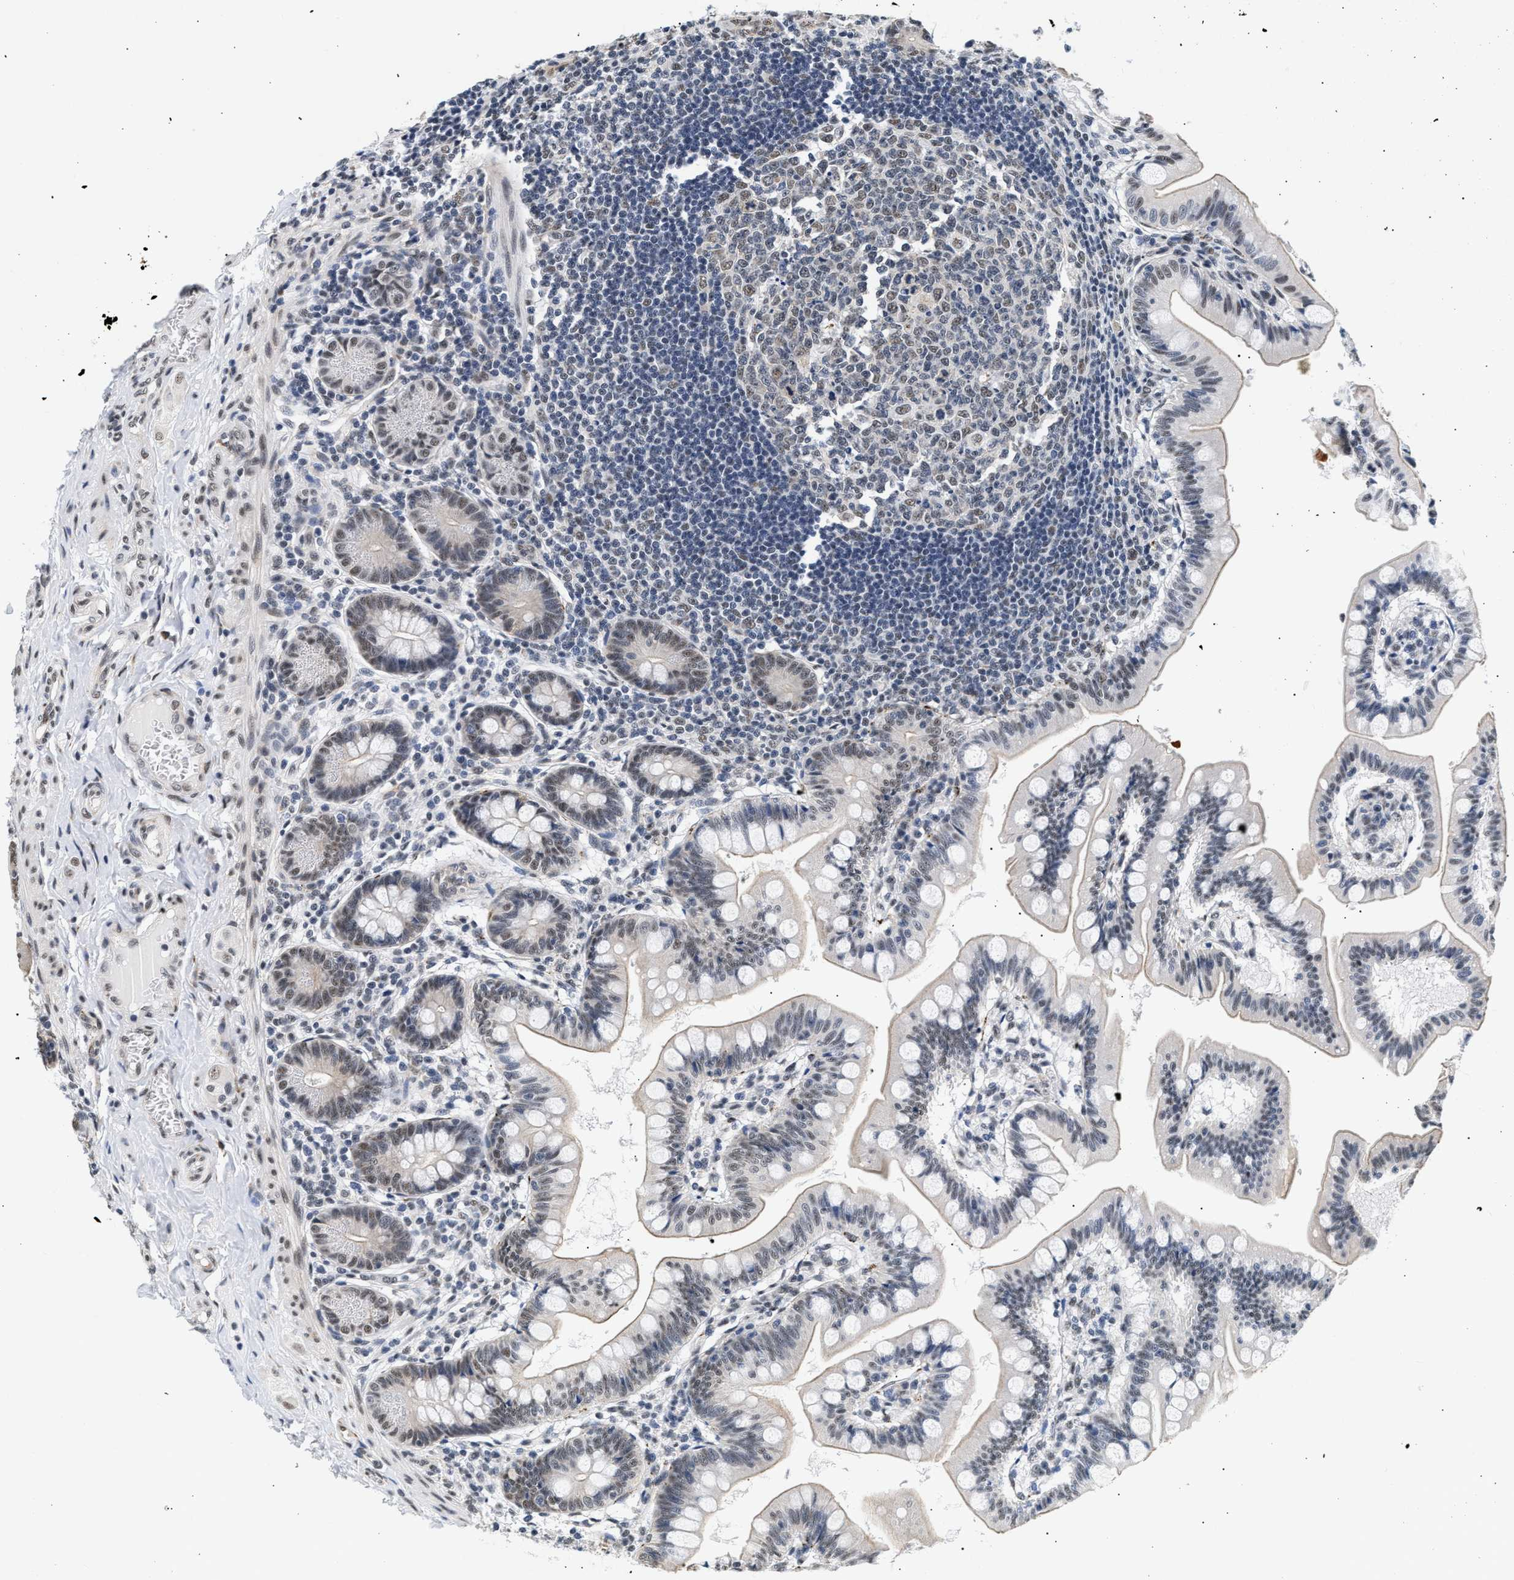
{"staining": {"intensity": "weak", "quantity": "25%-75%", "location": "cytoplasmic/membranous,nuclear"}, "tissue": "small intestine", "cell_type": "Glandular cells", "image_type": "normal", "snomed": [{"axis": "morphology", "description": "Normal tissue, NOS"}, {"axis": "topography", "description": "Small intestine"}], "caption": "A brown stain labels weak cytoplasmic/membranous,nuclear staining of a protein in glandular cells of unremarkable human small intestine. (IHC, brightfield microscopy, high magnification).", "gene": "THOC1", "patient": {"sex": "male", "age": 7}}